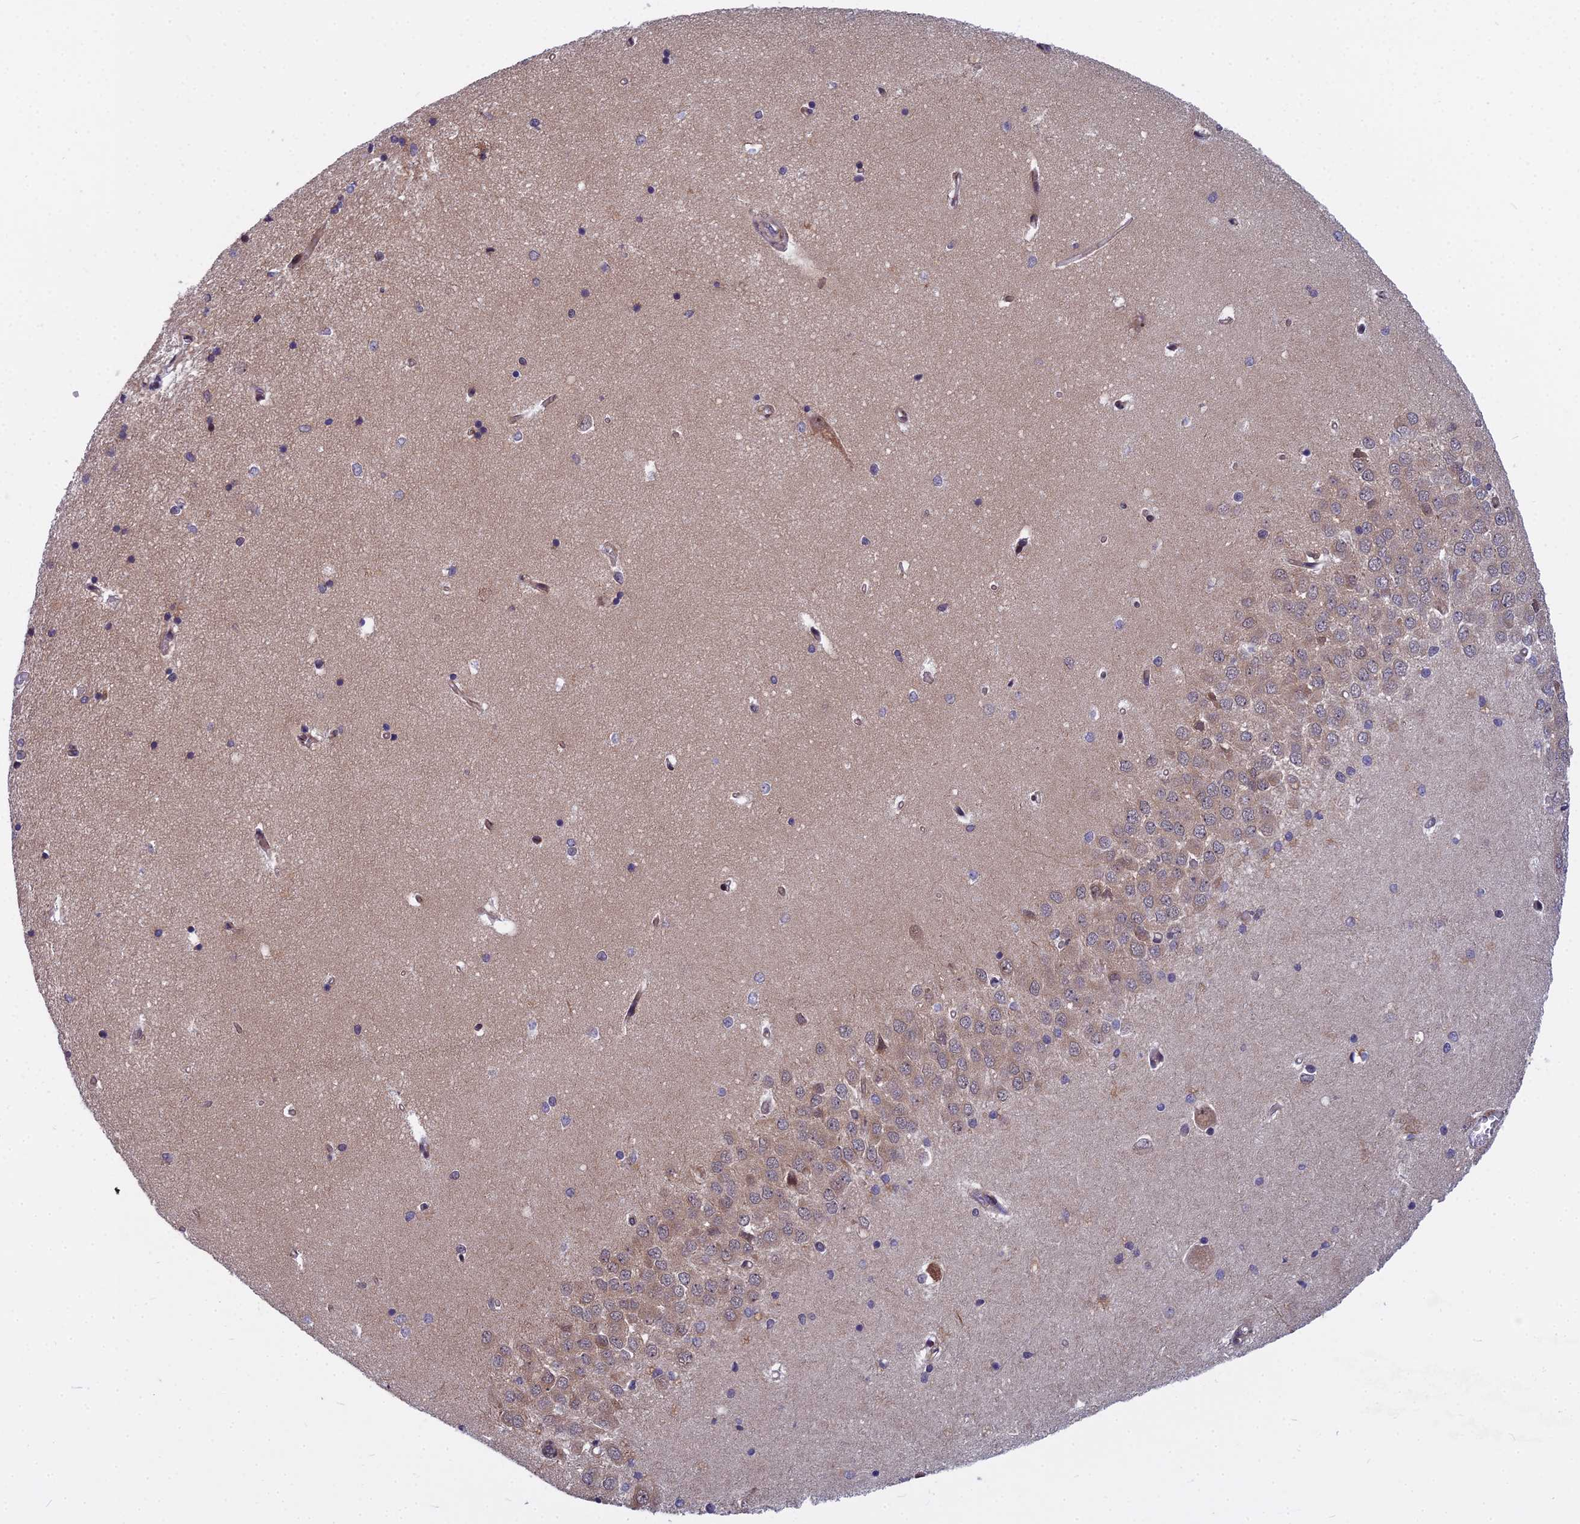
{"staining": {"intensity": "moderate", "quantity": "<25%", "location": "cytoplasmic/membranous,nuclear"}, "tissue": "hippocampus", "cell_type": "Glial cells", "image_type": "normal", "snomed": [{"axis": "morphology", "description": "Normal tissue, NOS"}, {"axis": "topography", "description": "Hippocampus"}], "caption": "Normal hippocampus shows moderate cytoplasmic/membranous,nuclear staining in about <25% of glial cells.", "gene": "COMMD2", "patient": {"sex": "male", "age": 45}}